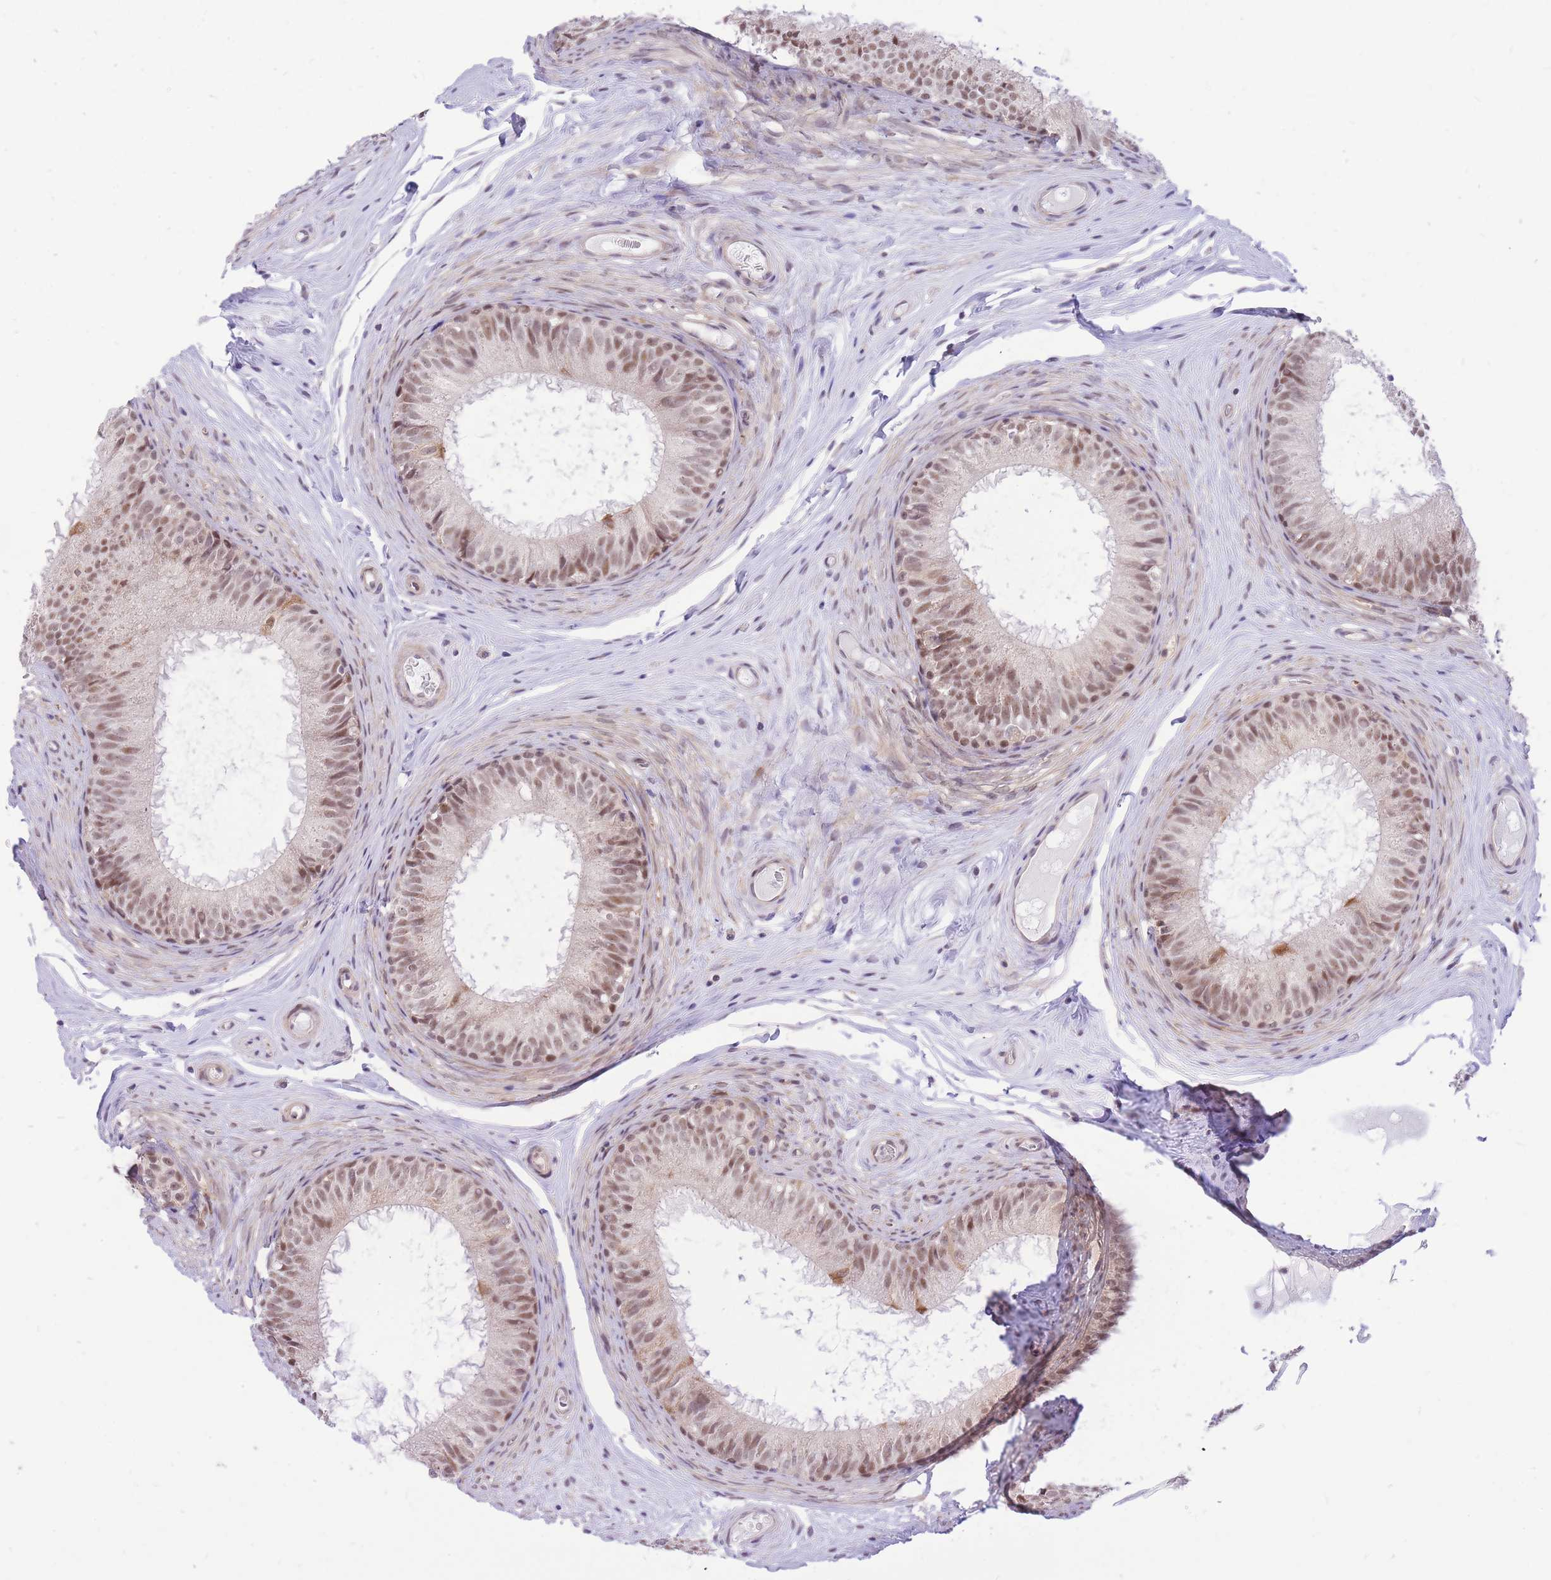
{"staining": {"intensity": "moderate", "quantity": ">75%", "location": "nuclear"}, "tissue": "epididymis", "cell_type": "Glandular cells", "image_type": "normal", "snomed": [{"axis": "morphology", "description": "Normal tissue, NOS"}, {"axis": "topography", "description": "Epididymis"}], "caption": "Immunohistochemistry (IHC) micrograph of benign epididymis stained for a protein (brown), which reveals medium levels of moderate nuclear positivity in approximately >75% of glandular cells.", "gene": "MINDY2", "patient": {"sex": "male", "age": 25}}